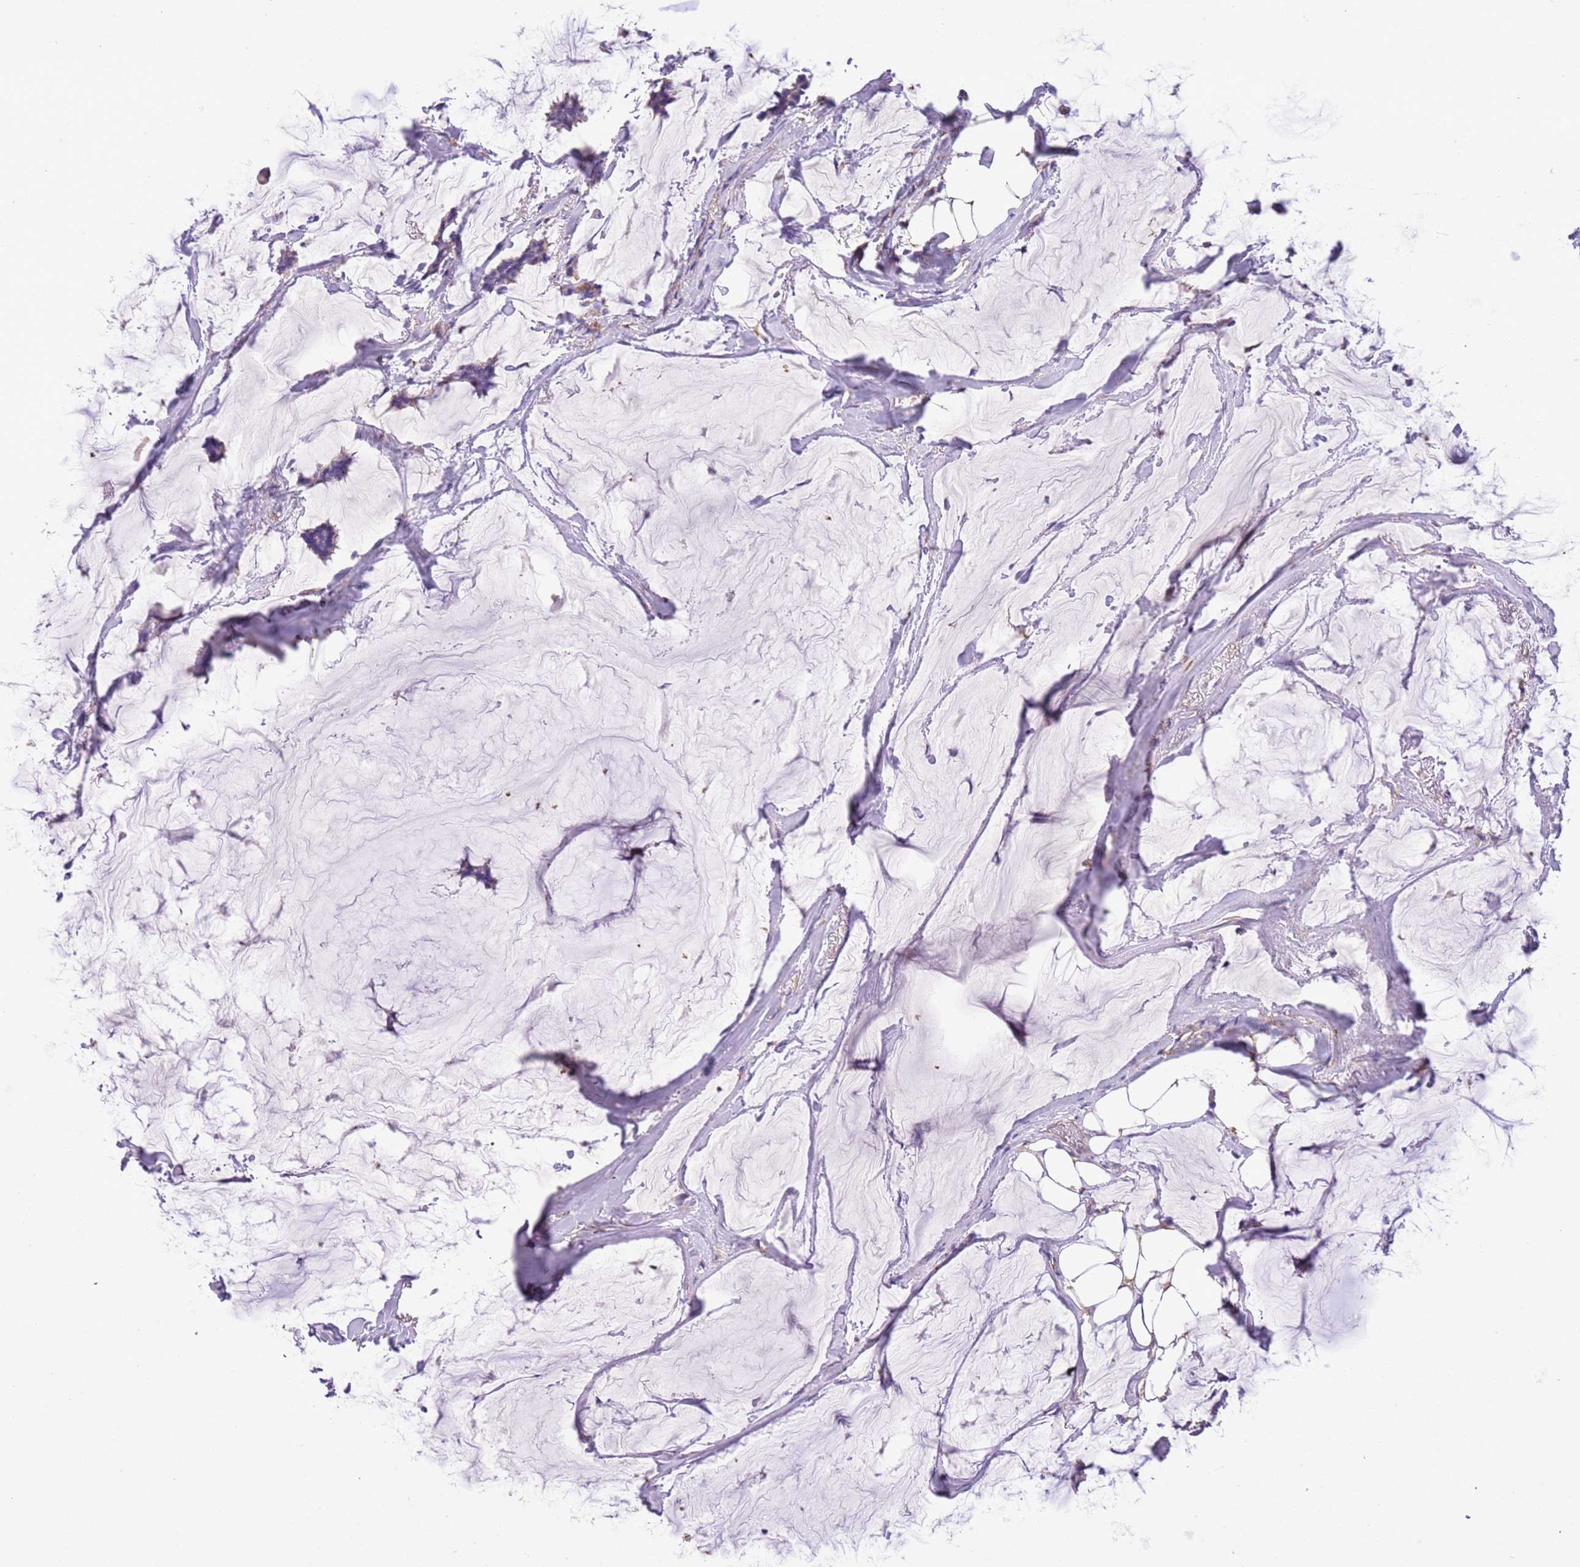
{"staining": {"intensity": "weak", "quantity": "<25%", "location": "cytoplasmic/membranous"}, "tissue": "breast cancer", "cell_type": "Tumor cells", "image_type": "cancer", "snomed": [{"axis": "morphology", "description": "Duct carcinoma"}, {"axis": "topography", "description": "Breast"}], "caption": "Immunohistochemistry (IHC) micrograph of breast cancer stained for a protein (brown), which demonstrates no expression in tumor cells.", "gene": "NAALADL1", "patient": {"sex": "female", "age": 93}}